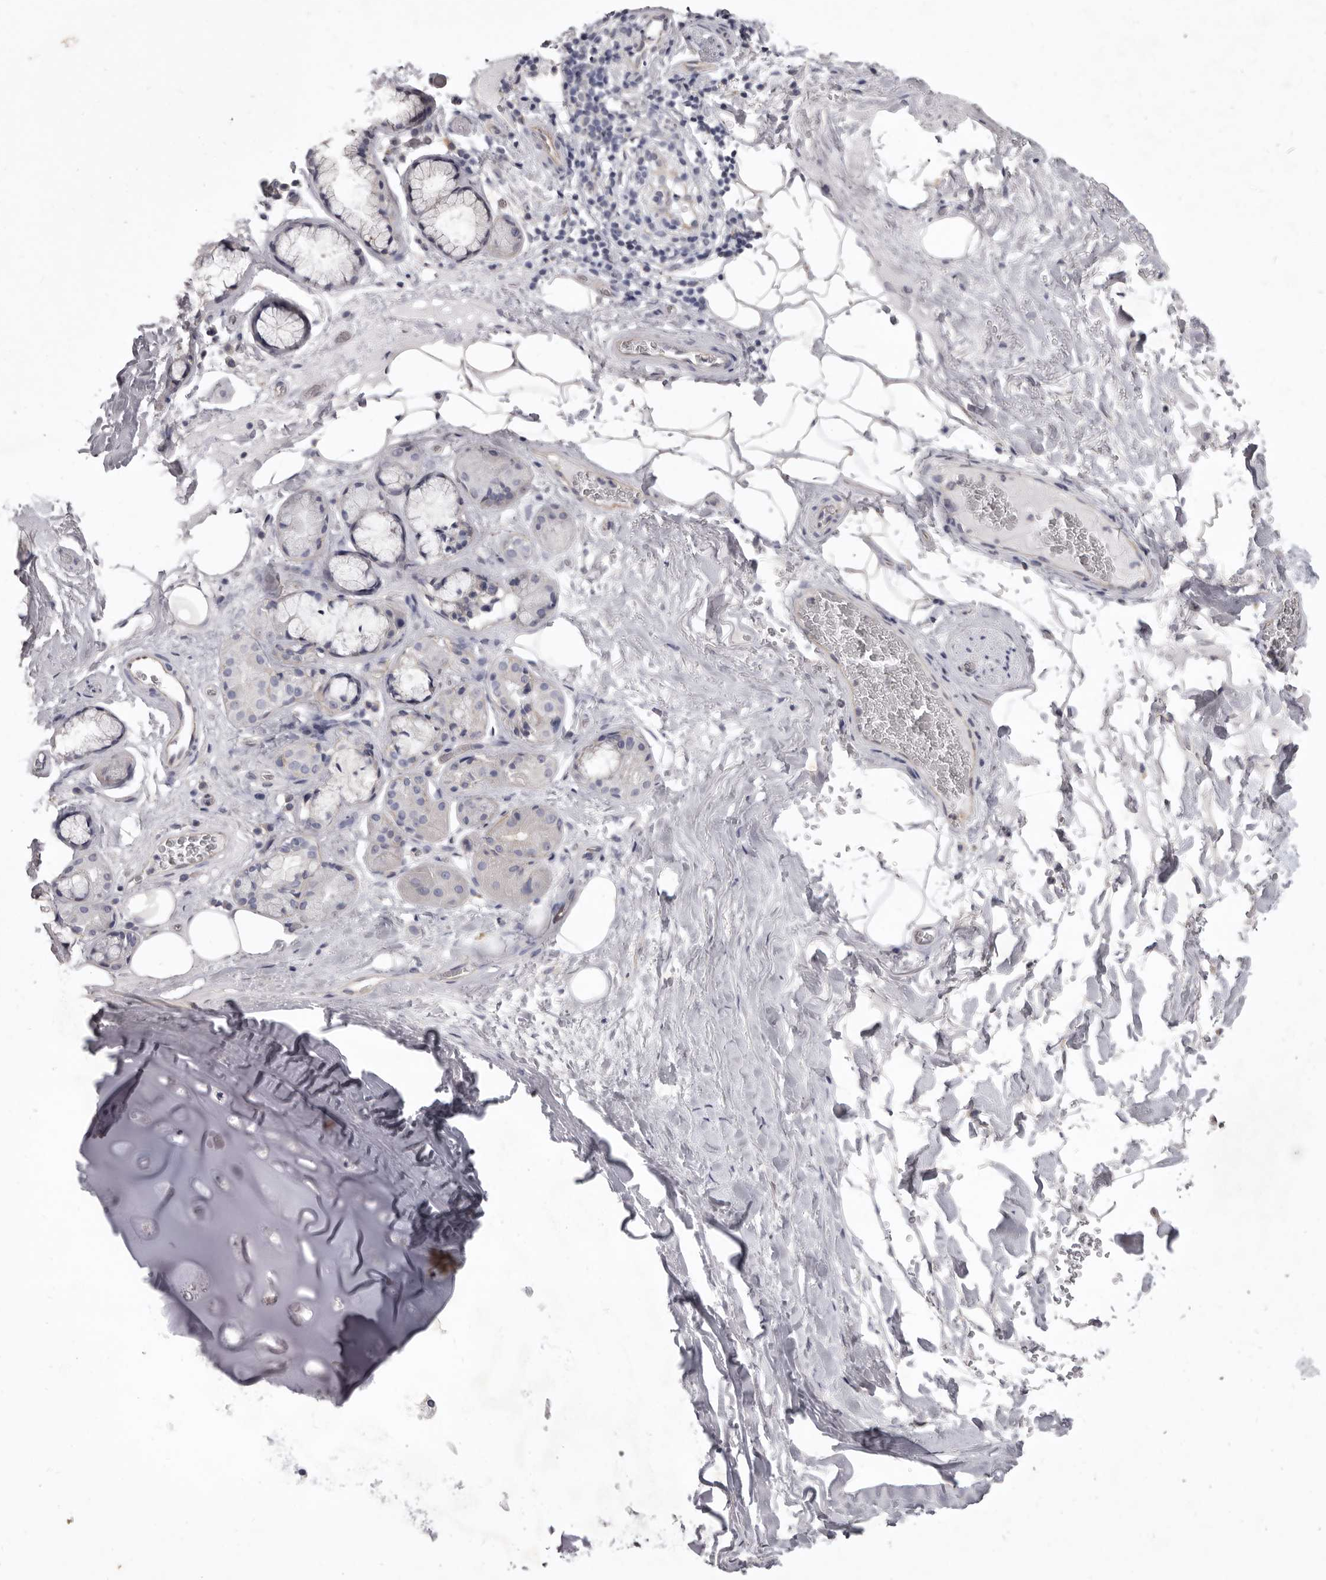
{"staining": {"intensity": "negative", "quantity": "none", "location": "none"}, "tissue": "adipose tissue", "cell_type": "Adipocytes", "image_type": "normal", "snomed": [{"axis": "morphology", "description": "Normal tissue, NOS"}, {"axis": "topography", "description": "Cartilage tissue"}], "caption": "An image of human adipose tissue is negative for staining in adipocytes. Nuclei are stained in blue.", "gene": "P2RX6", "patient": {"sex": "female", "age": 63}}